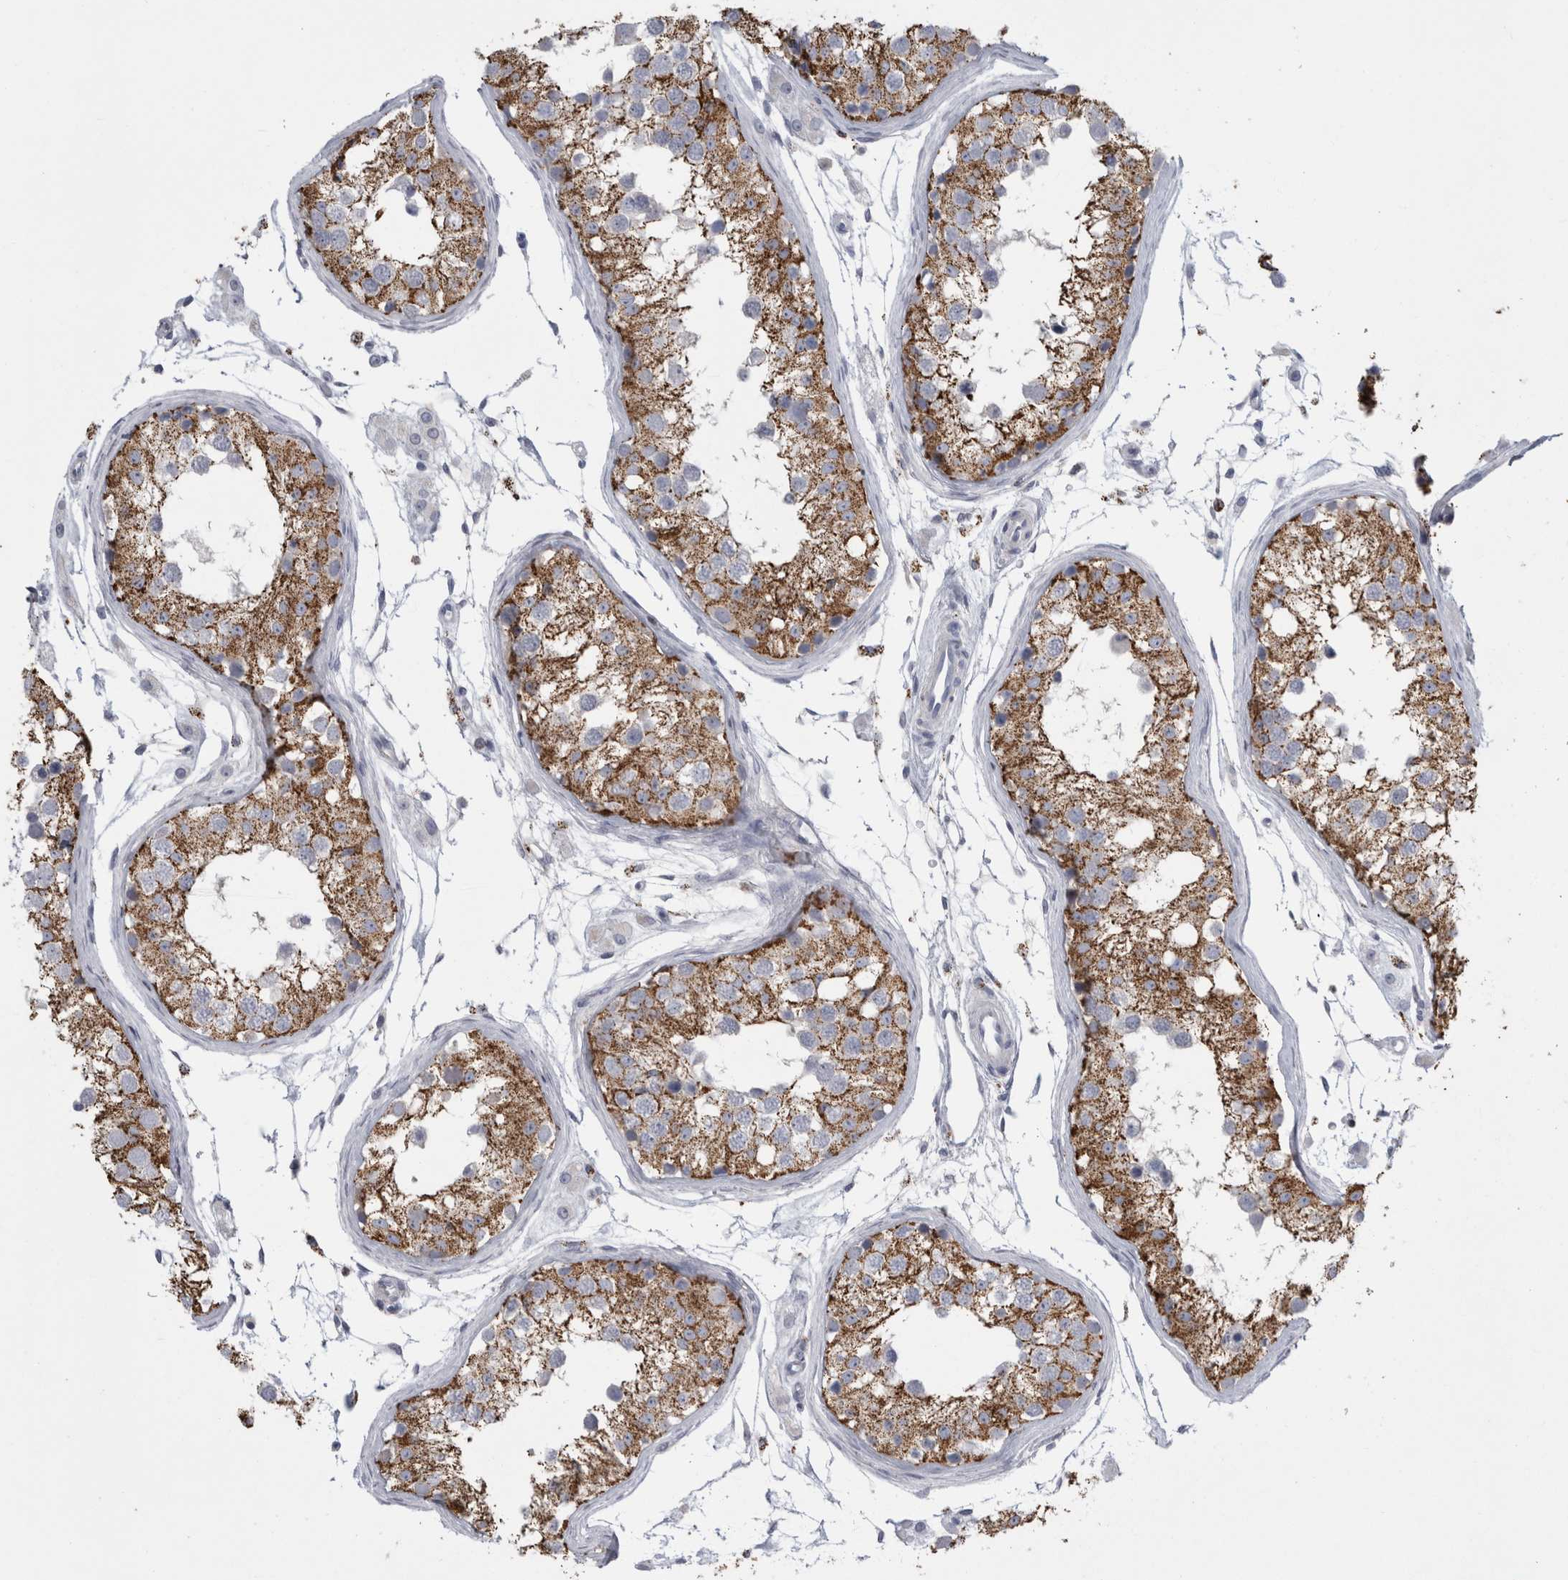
{"staining": {"intensity": "moderate", "quantity": "<25%", "location": "cytoplasmic/membranous"}, "tissue": "testis", "cell_type": "Cells in seminiferous ducts", "image_type": "normal", "snomed": [{"axis": "morphology", "description": "Normal tissue, NOS"}, {"axis": "morphology", "description": "Adenocarcinoma, metastatic, NOS"}, {"axis": "topography", "description": "Testis"}], "caption": "This photomicrograph reveals IHC staining of unremarkable testis, with low moderate cytoplasmic/membranous expression in about <25% of cells in seminiferous ducts.", "gene": "GATM", "patient": {"sex": "male", "age": 26}}